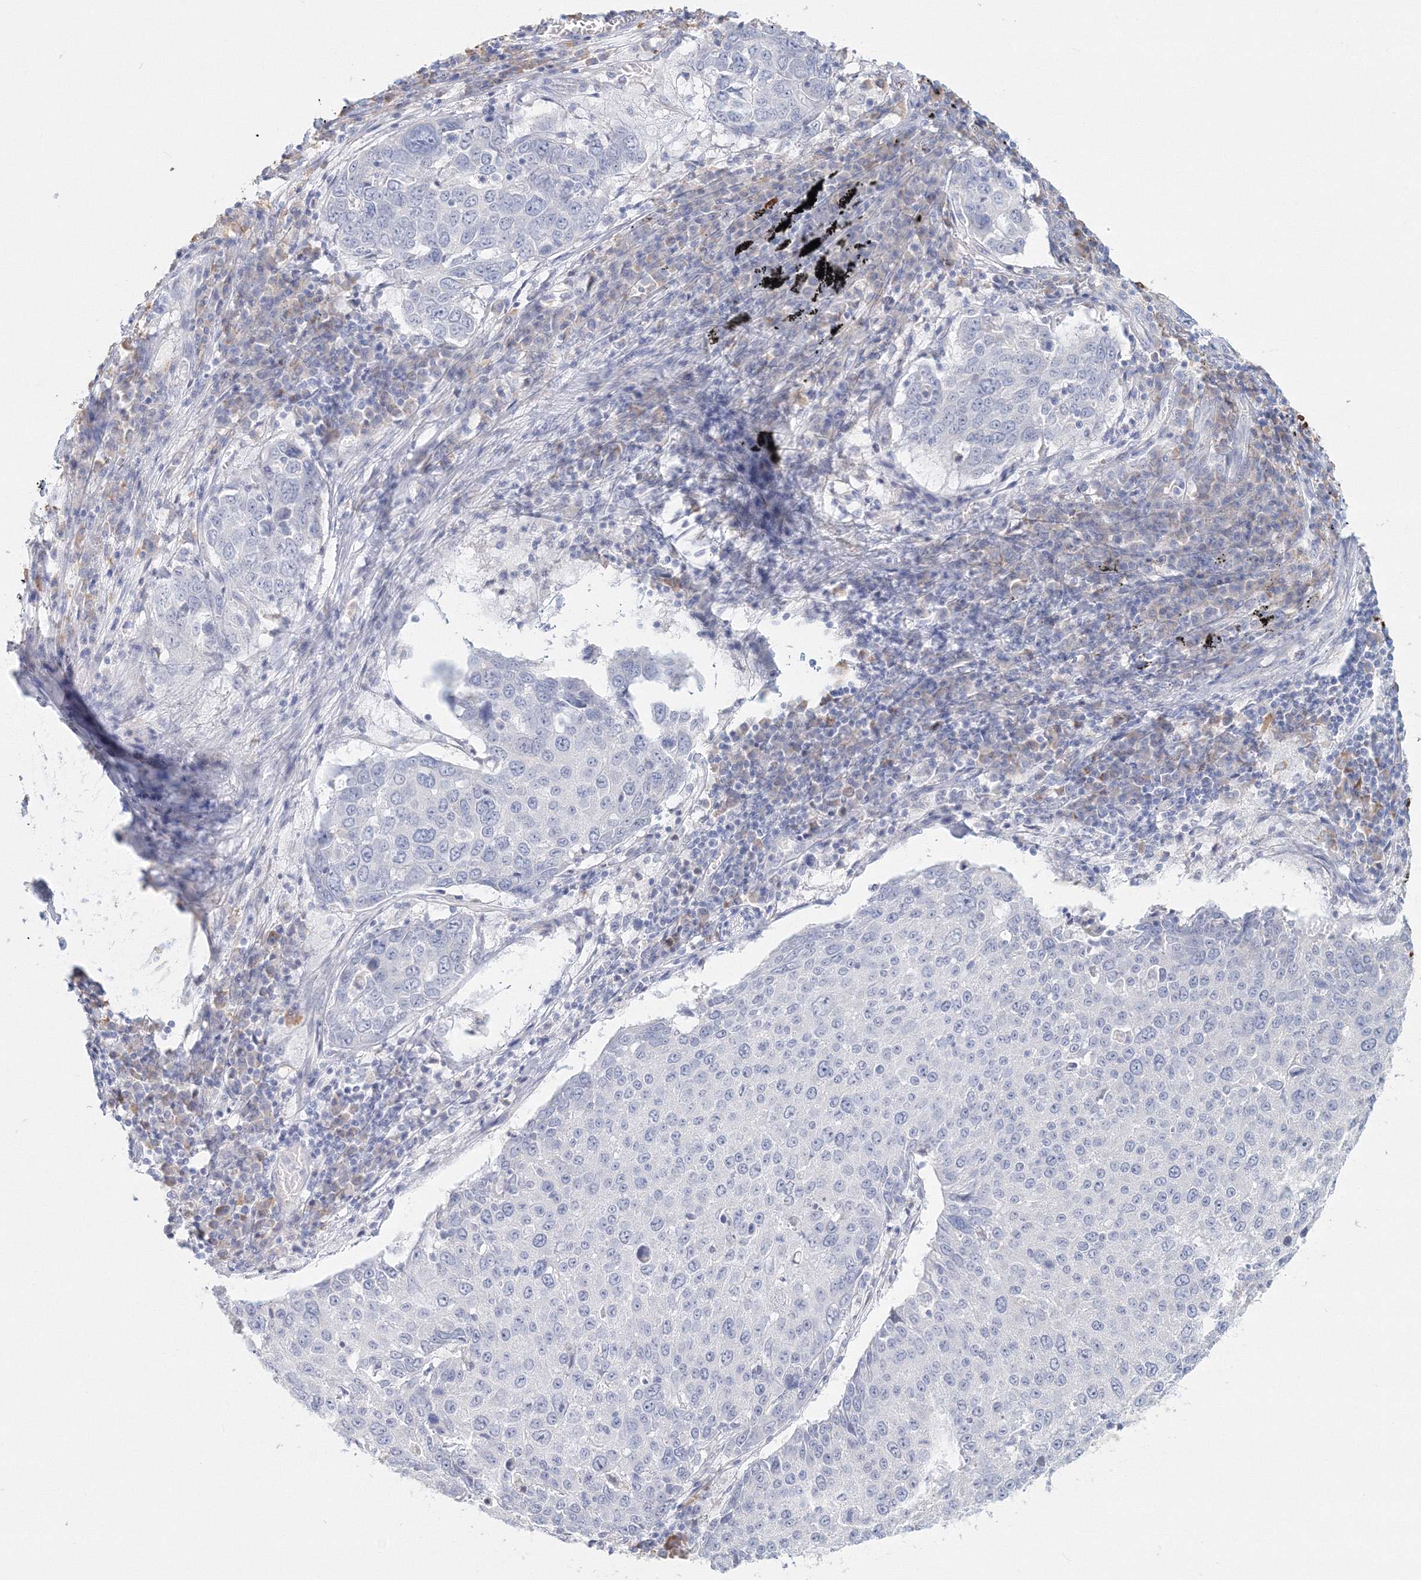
{"staining": {"intensity": "negative", "quantity": "none", "location": "none"}, "tissue": "lung cancer", "cell_type": "Tumor cells", "image_type": "cancer", "snomed": [{"axis": "morphology", "description": "Squamous cell carcinoma, NOS"}, {"axis": "topography", "description": "Lung"}], "caption": "A photomicrograph of human lung squamous cell carcinoma is negative for staining in tumor cells. (DAB (3,3'-diaminobenzidine) immunohistochemistry (IHC), high magnification).", "gene": "VSIG1", "patient": {"sex": "male", "age": 65}}